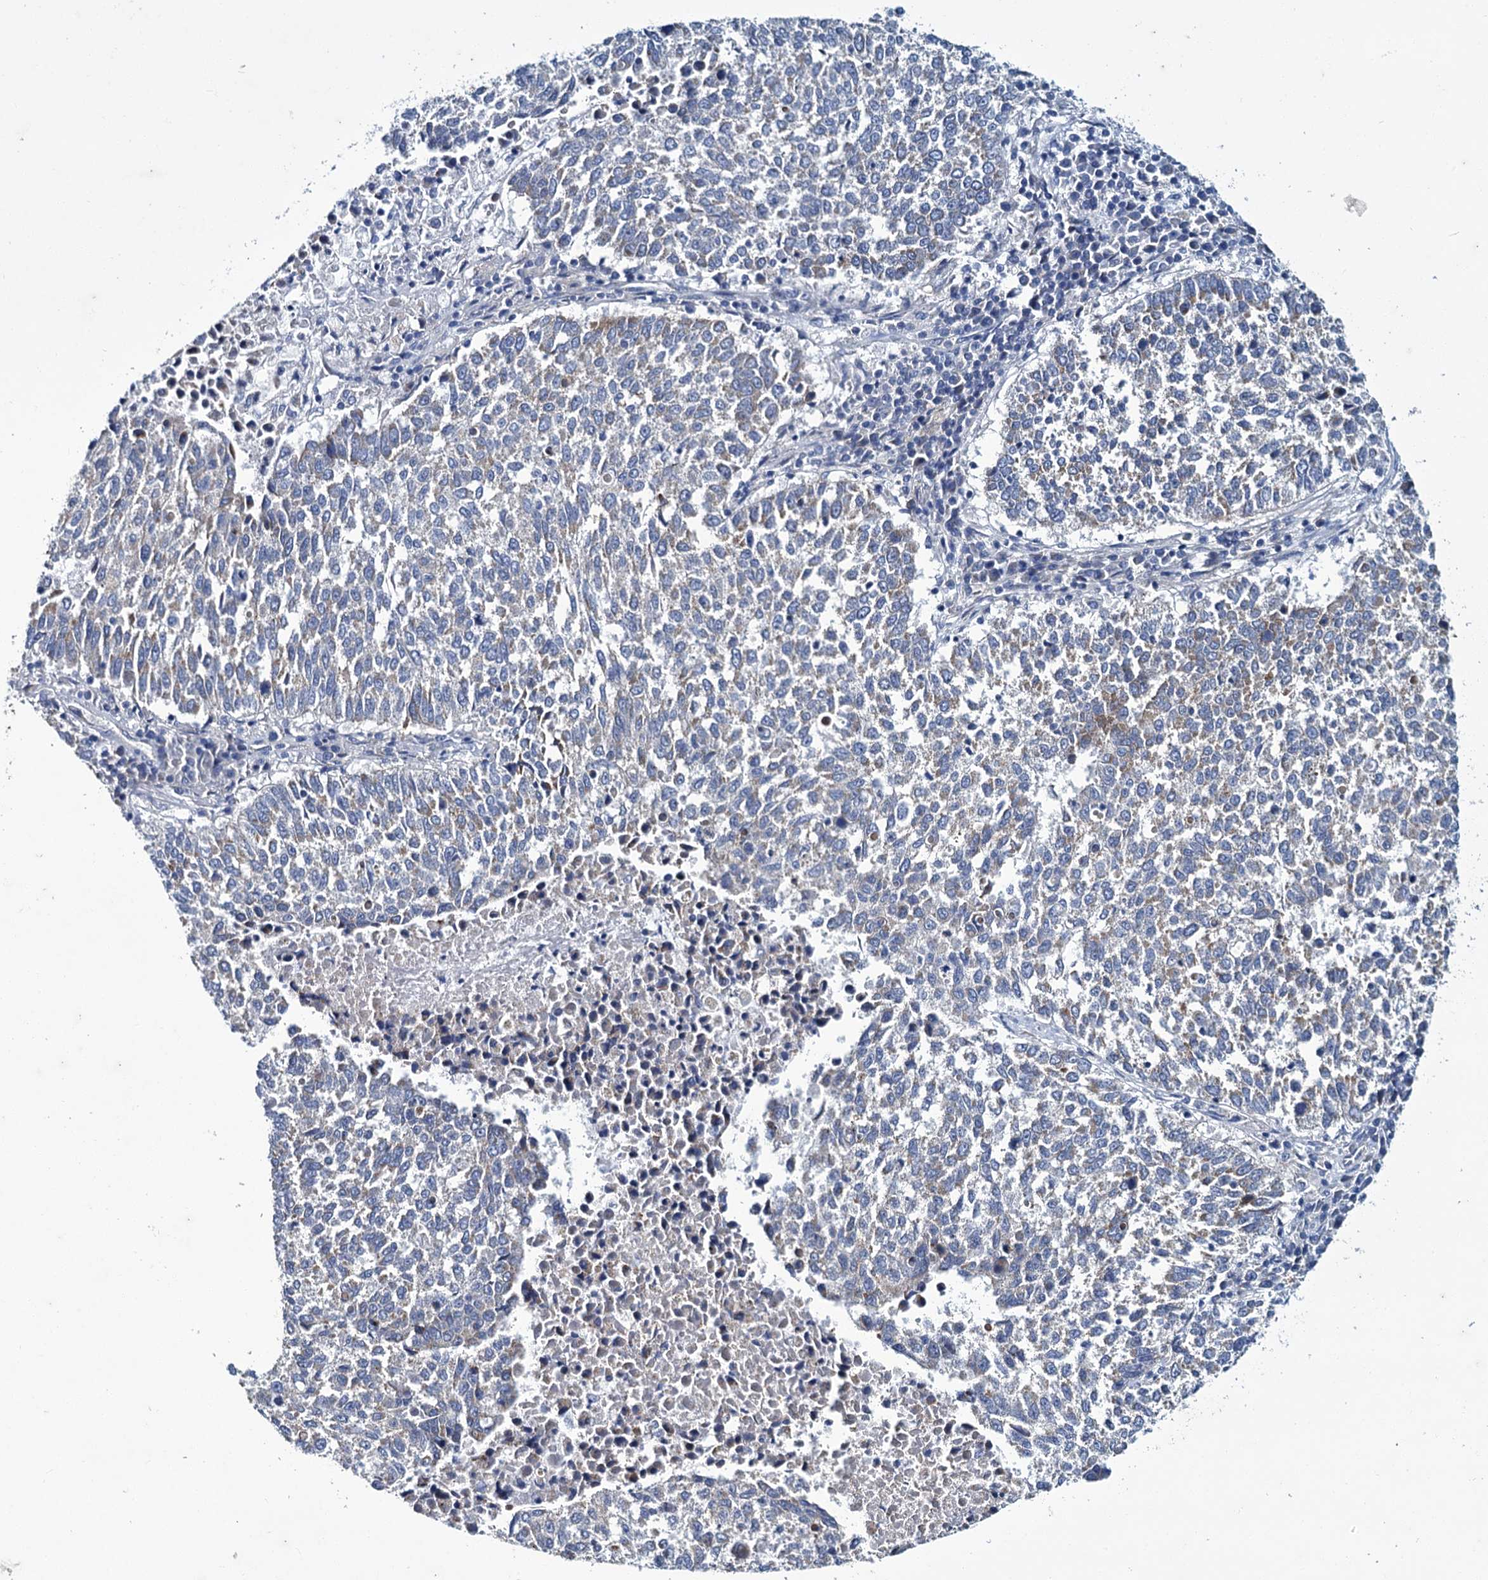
{"staining": {"intensity": "weak", "quantity": "<25%", "location": "cytoplasmic/membranous"}, "tissue": "lung cancer", "cell_type": "Tumor cells", "image_type": "cancer", "snomed": [{"axis": "morphology", "description": "Squamous cell carcinoma, NOS"}, {"axis": "topography", "description": "Lung"}], "caption": "Lung cancer (squamous cell carcinoma) was stained to show a protein in brown. There is no significant staining in tumor cells. (DAB IHC with hematoxylin counter stain).", "gene": "CEP295", "patient": {"sex": "male", "age": 73}}